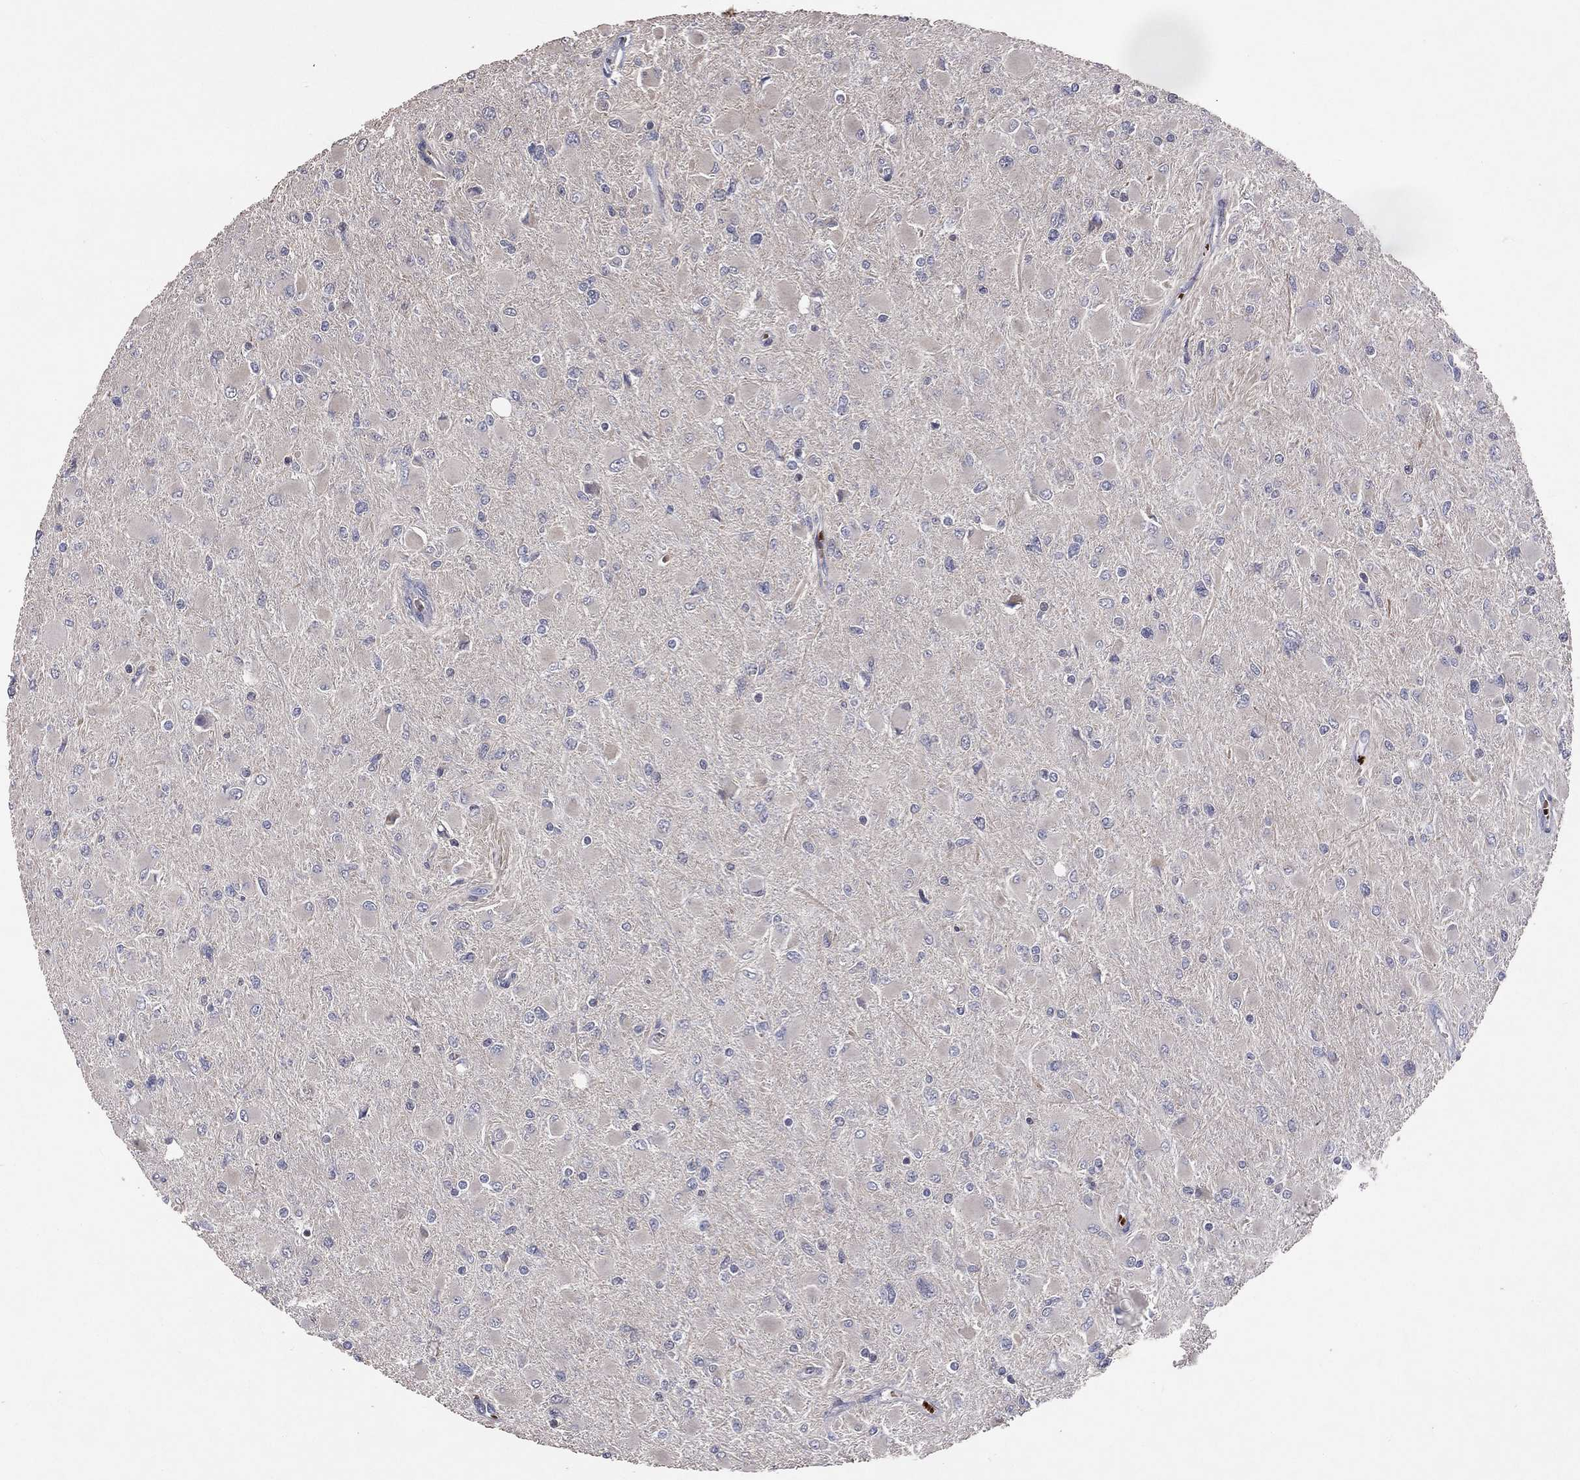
{"staining": {"intensity": "negative", "quantity": "none", "location": "none"}, "tissue": "glioma", "cell_type": "Tumor cells", "image_type": "cancer", "snomed": [{"axis": "morphology", "description": "Glioma, malignant, High grade"}, {"axis": "topography", "description": "Cerebral cortex"}], "caption": "DAB (3,3'-diaminobenzidine) immunohistochemical staining of glioma demonstrates no significant positivity in tumor cells. (Stains: DAB (3,3'-diaminobenzidine) immunohistochemistry (IHC) with hematoxylin counter stain, Microscopy: brightfield microscopy at high magnification).", "gene": "DNAH7", "patient": {"sex": "female", "age": 36}}